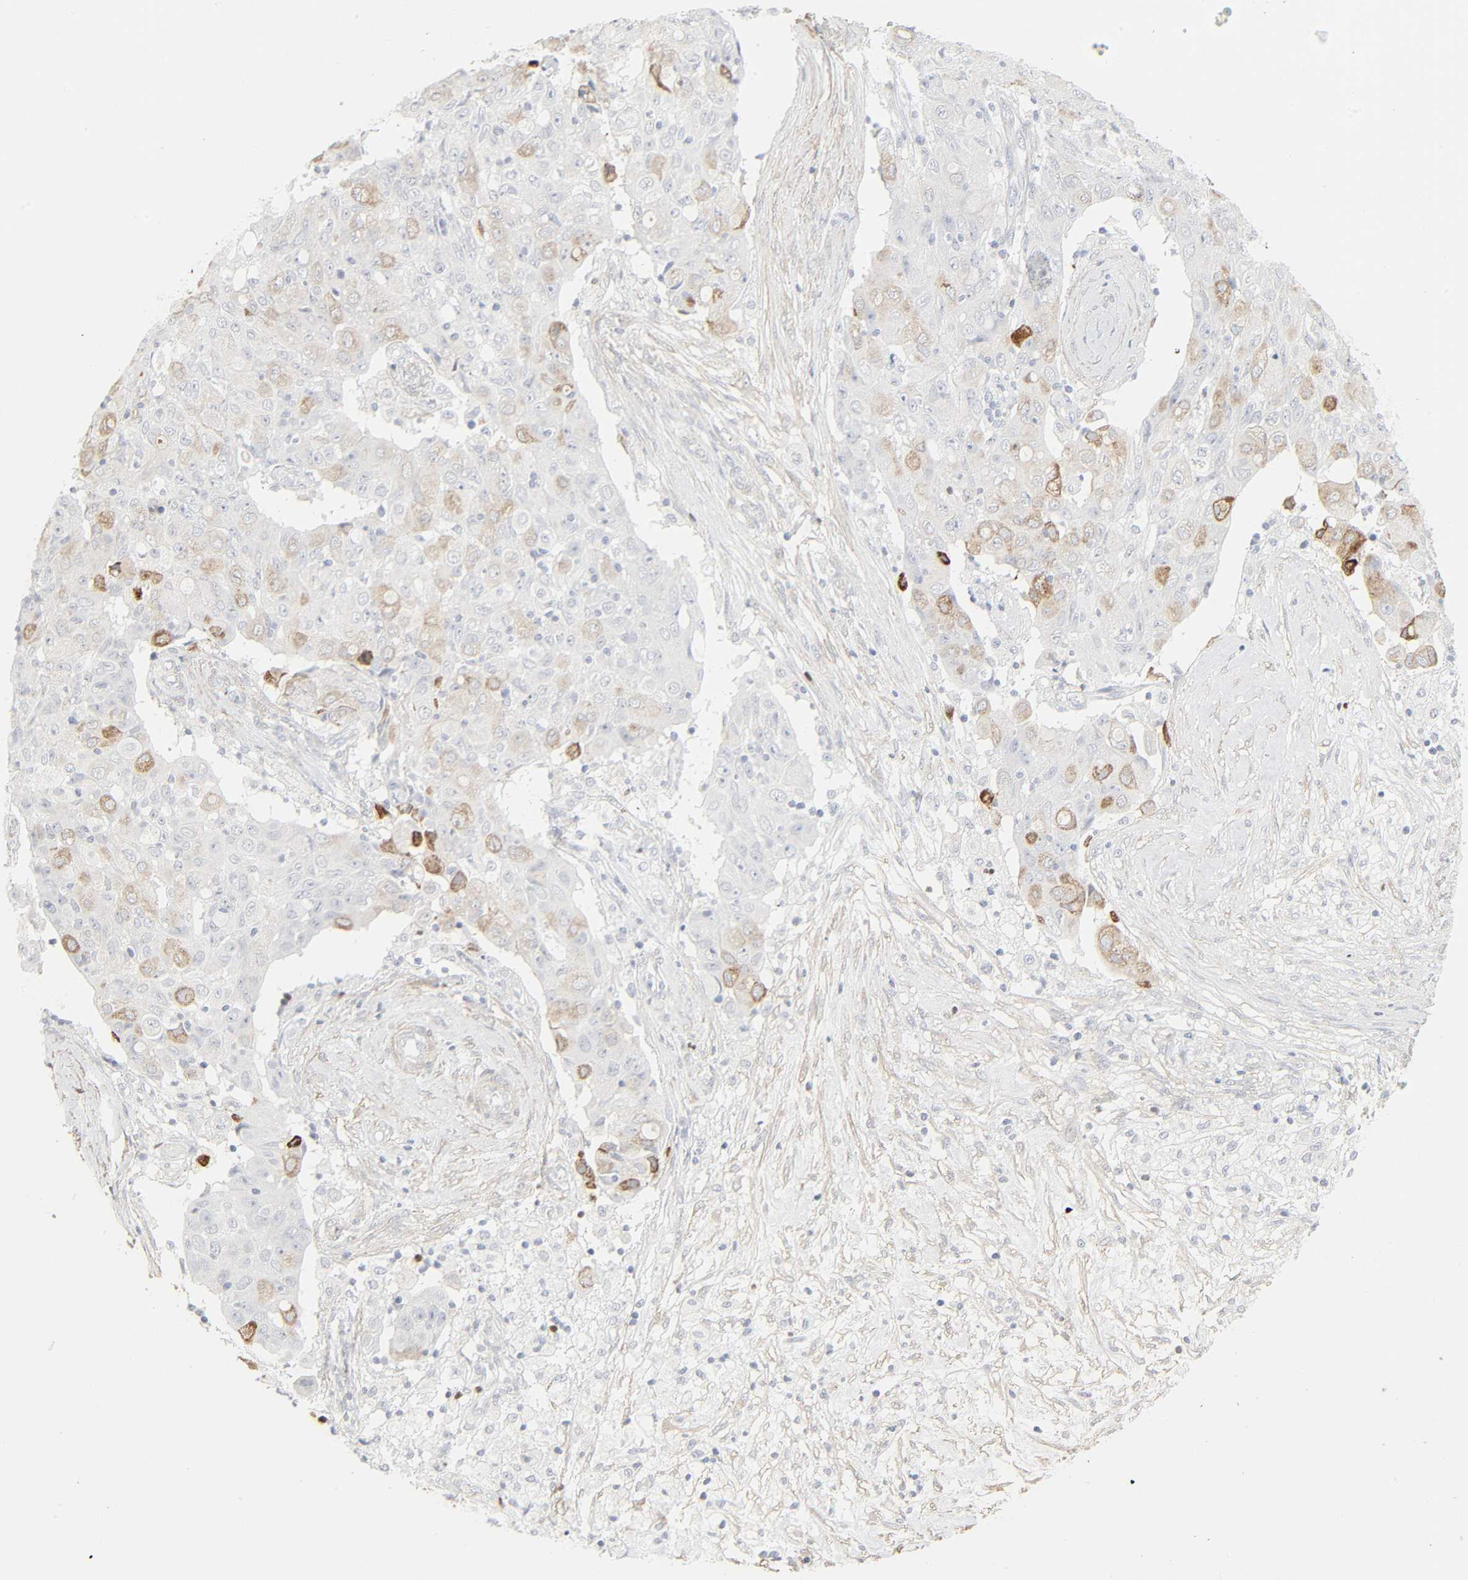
{"staining": {"intensity": "moderate", "quantity": "25%-75%", "location": "cytoplasmic/membranous"}, "tissue": "ovarian cancer", "cell_type": "Tumor cells", "image_type": "cancer", "snomed": [{"axis": "morphology", "description": "Carcinoma, endometroid"}, {"axis": "topography", "description": "Ovary"}], "caption": "Immunohistochemical staining of ovarian cancer (endometroid carcinoma) shows medium levels of moderate cytoplasmic/membranous positivity in about 25%-75% of tumor cells.", "gene": "ZBTB16", "patient": {"sex": "female", "age": 42}}